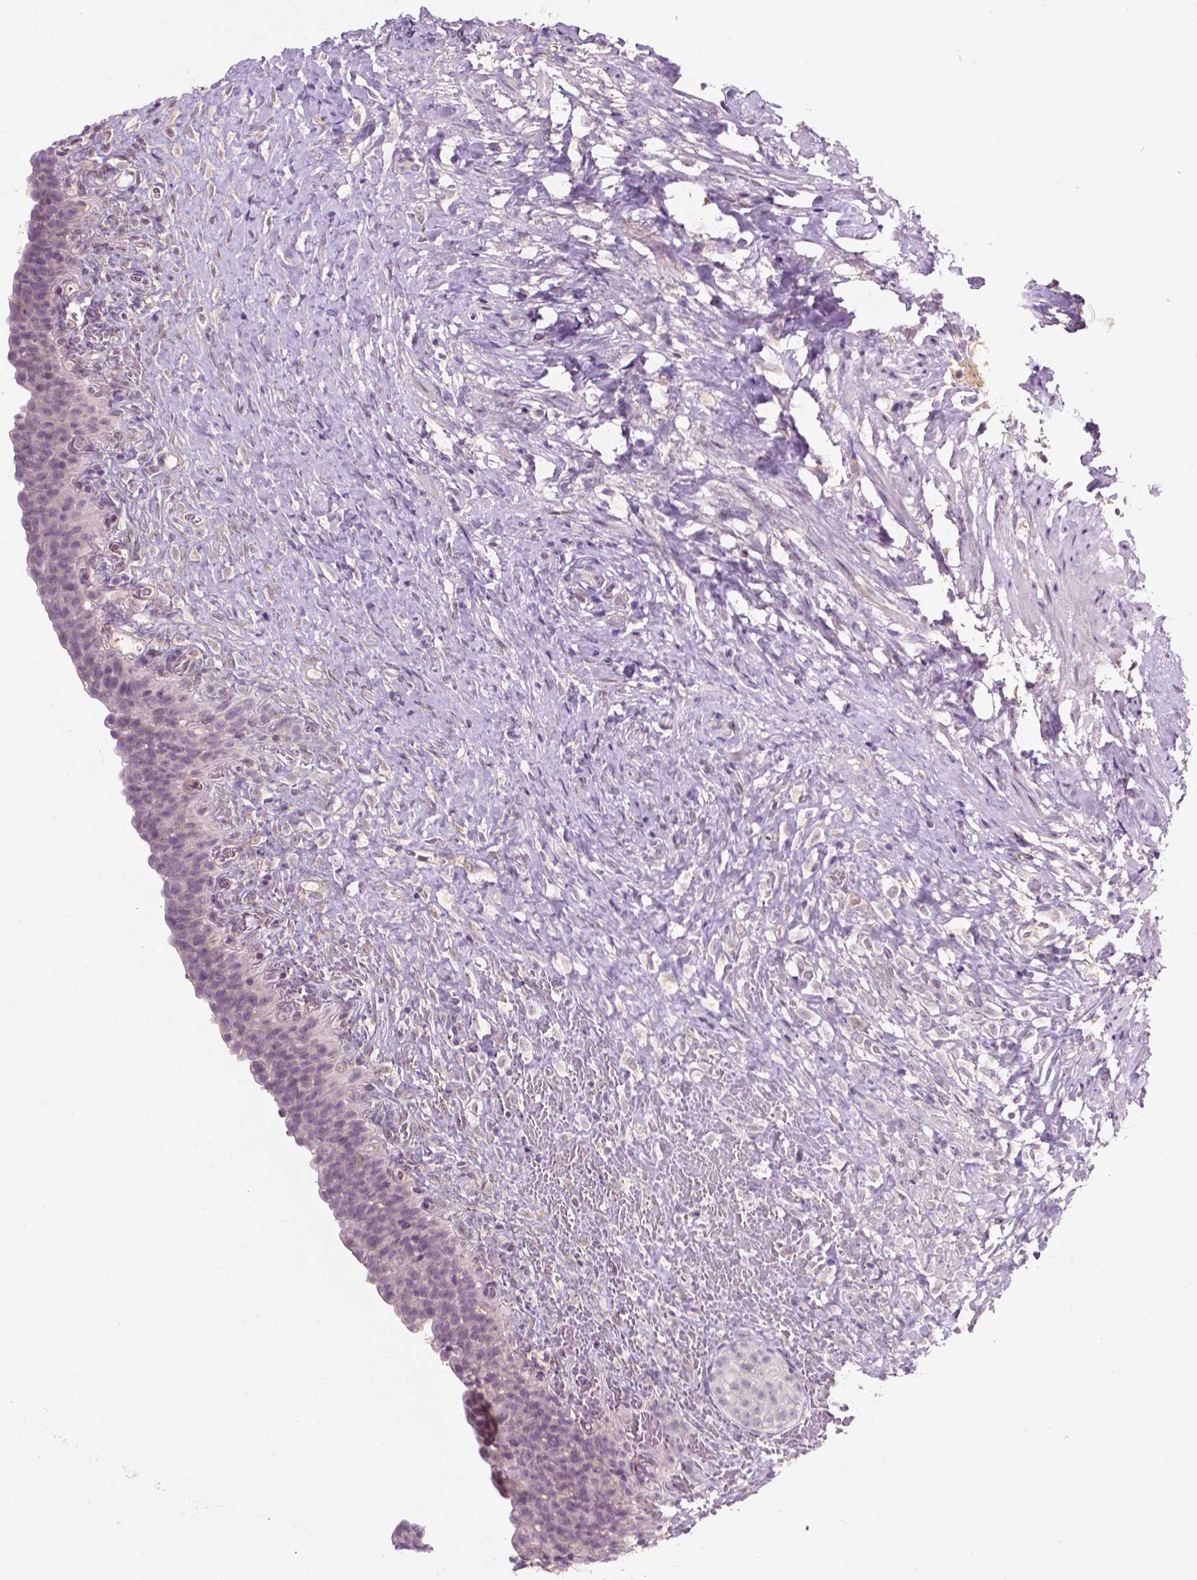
{"staining": {"intensity": "negative", "quantity": "none", "location": "none"}, "tissue": "urinary bladder", "cell_type": "Urothelial cells", "image_type": "normal", "snomed": [{"axis": "morphology", "description": "Normal tissue, NOS"}, {"axis": "topography", "description": "Urinary bladder"}, {"axis": "topography", "description": "Prostate"}], "caption": "The histopathology image demonstrates no significant expression in urothelial cells of urinary bladder.", "gene": "GPR37", "patient": {"sex": "male", "age": 76}}